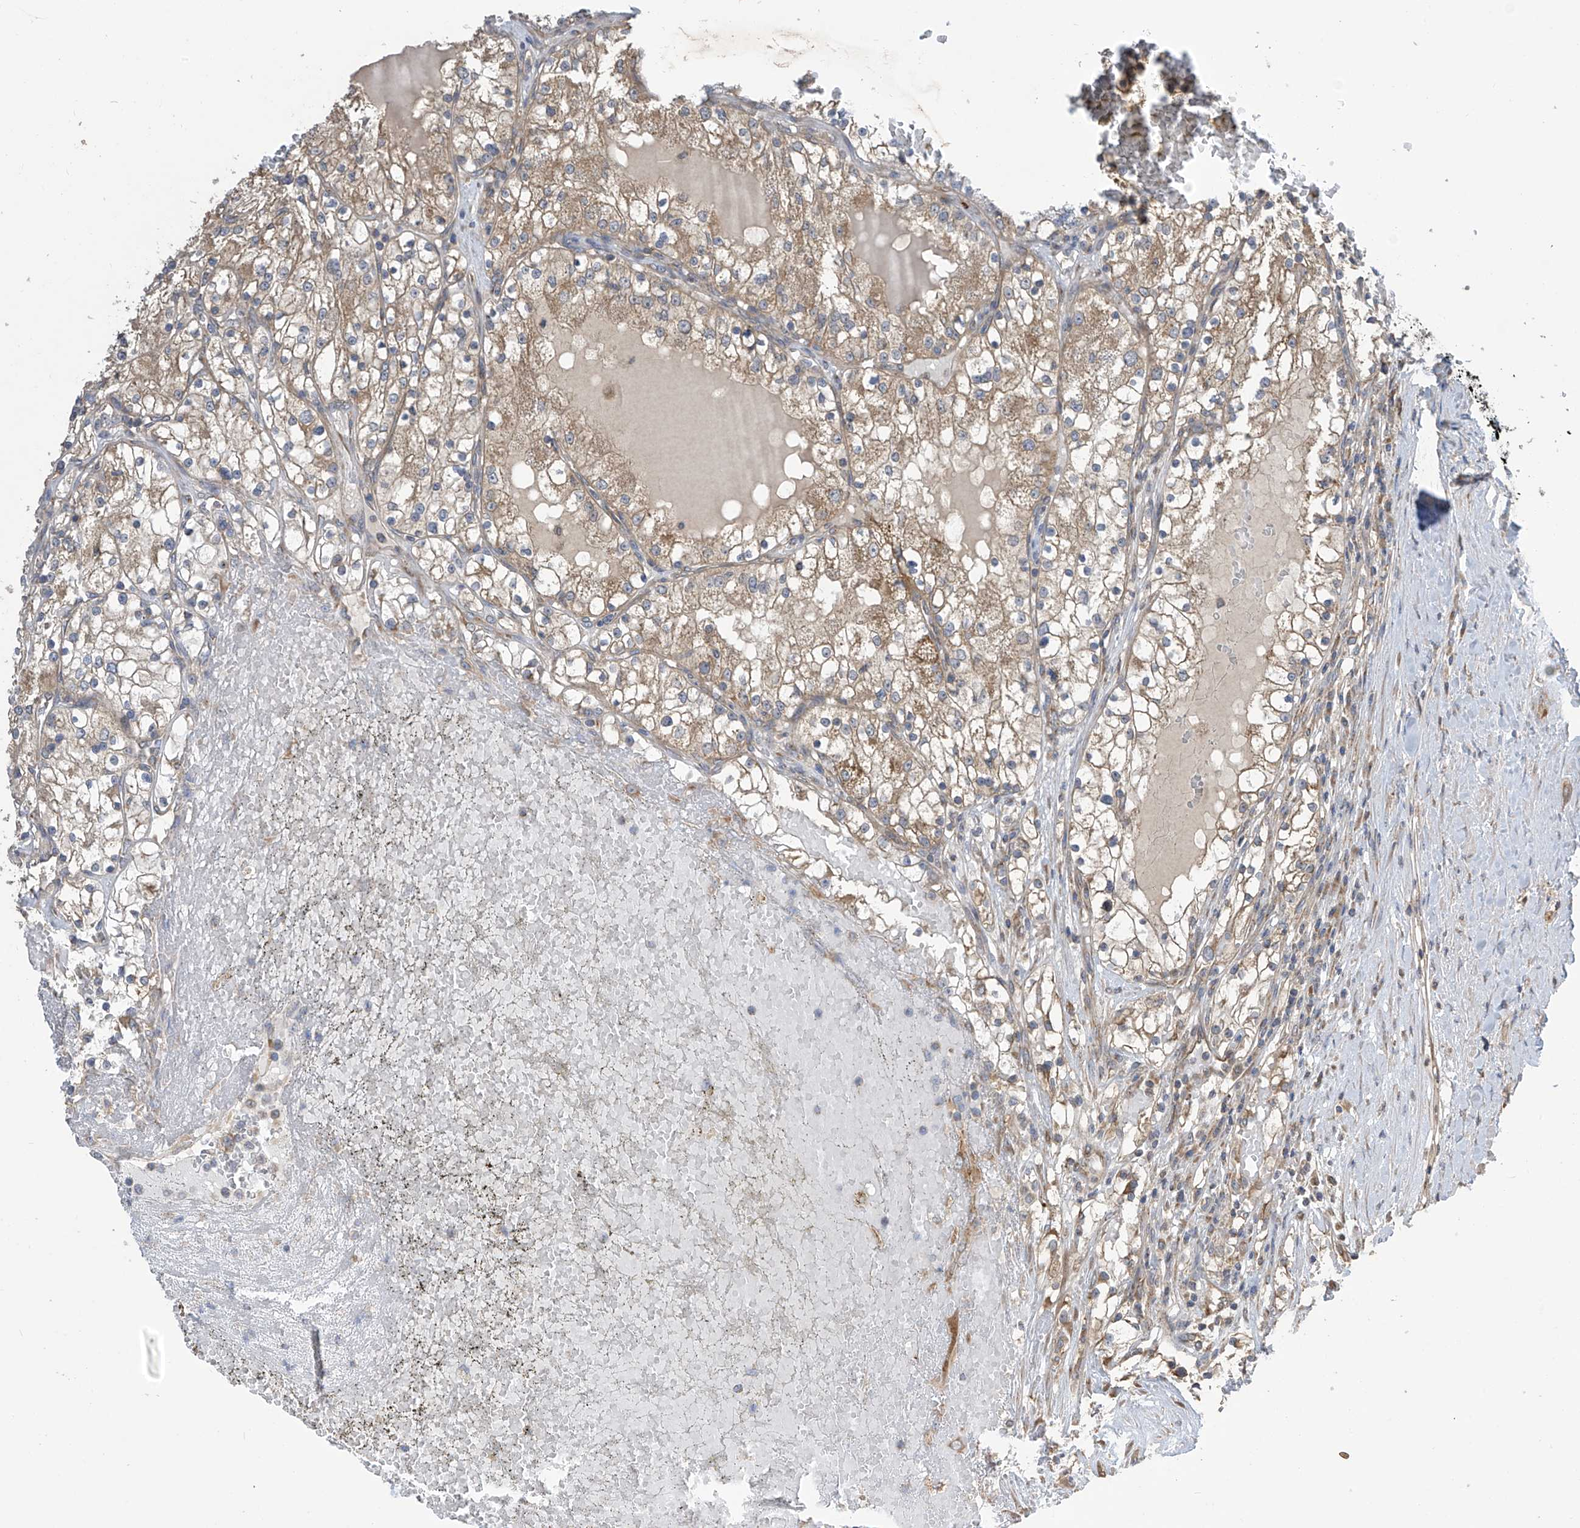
{"staining": {"intensity": "weak", "quantity": "25%-75%", "location": "cytoplasmic/membranous"}, "tissue": "renal cancer", "cell_type": "Tumor cells", "image_type": "cancer", "snomed": [{"axis": "morphology", "description": "Normal tissue, NOS"}, {"axis": "morphology", "description": "Adenocarcinoma, NOS"}, {"axis": "topography", "description": "Kidney"}], "caption": "Tumor cells exhibit weak cytoplasmic/membranous staining in approximately 25%-75% of cells in renal cancer. (IHC, brightfield microscopy, high magnification).", "gene": "PNPT1", "patient": {"sex": "male", "age": 68}}